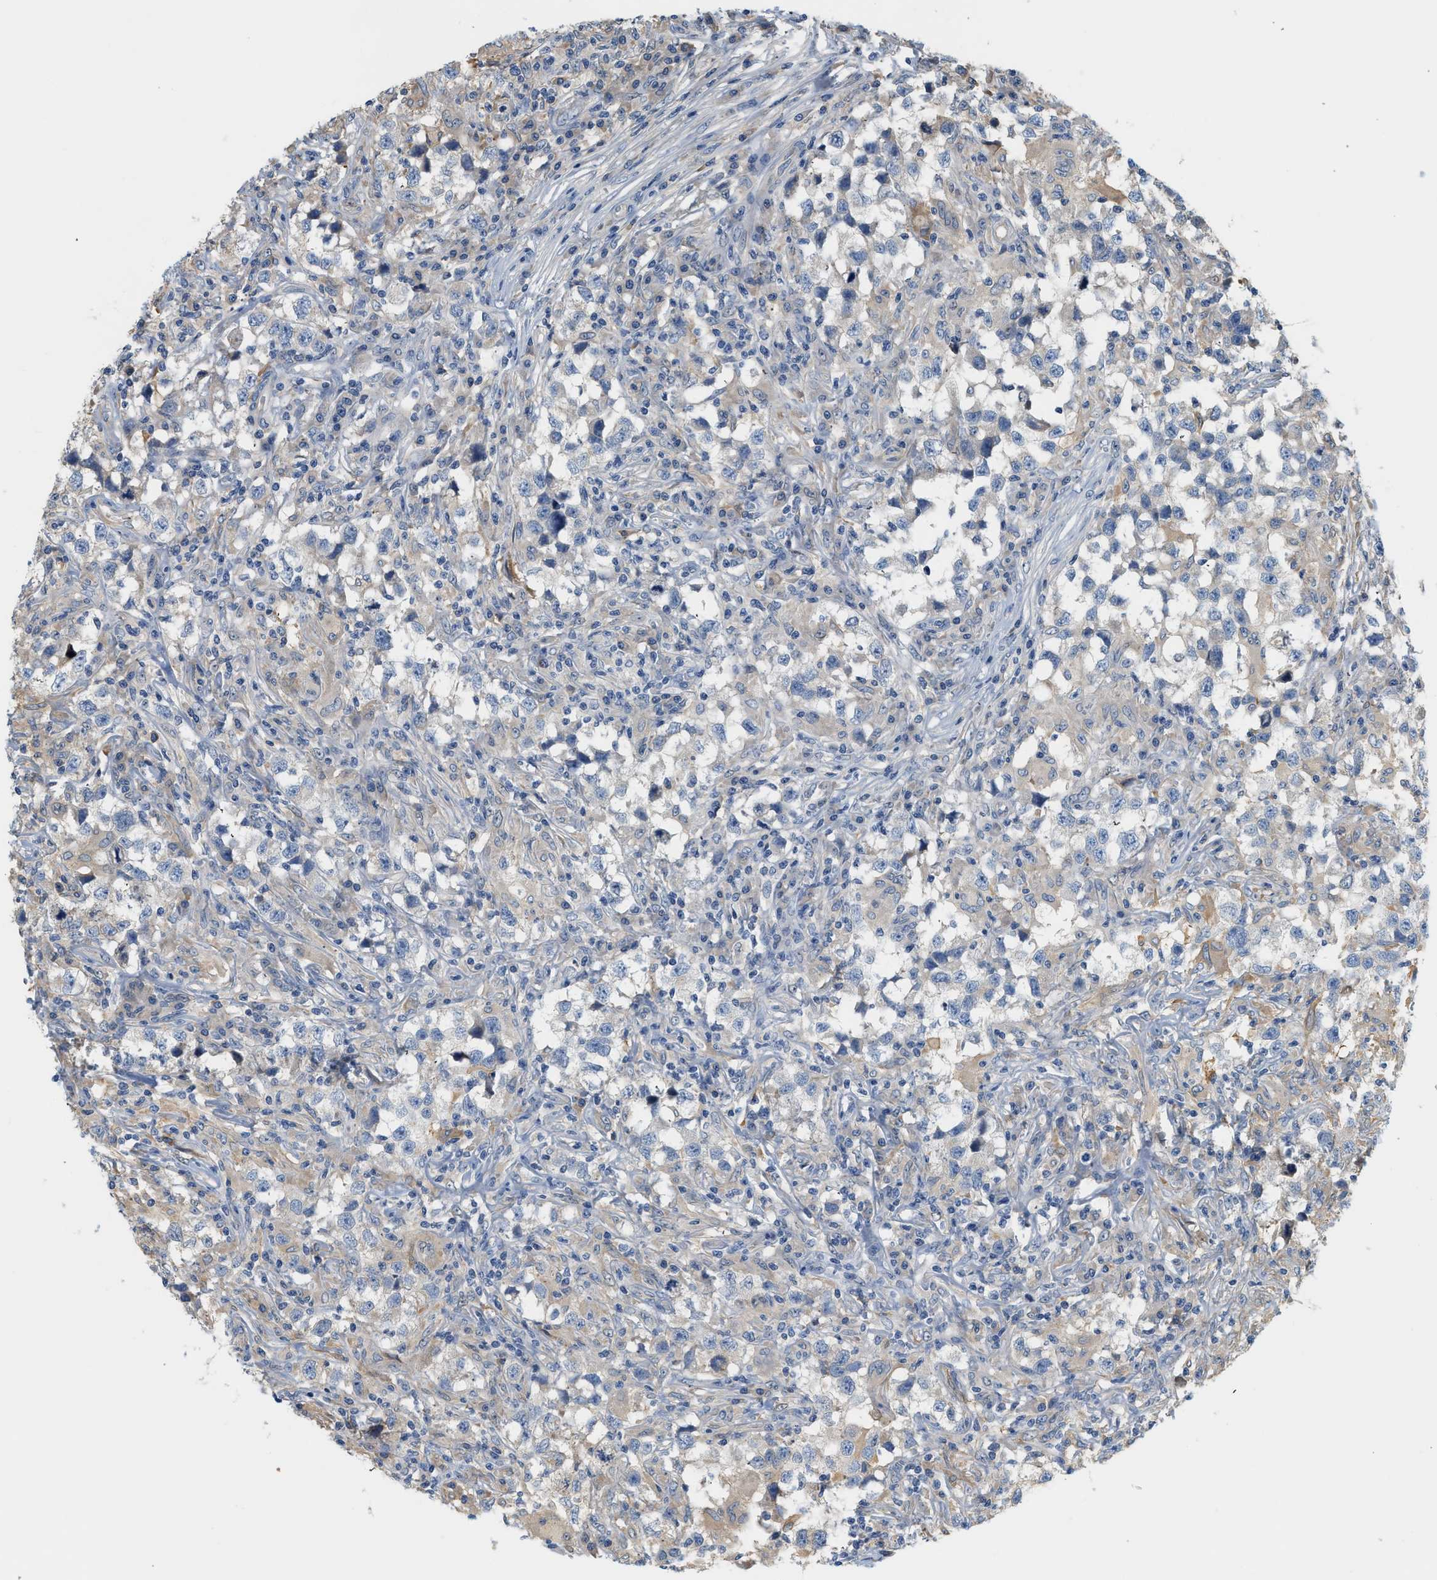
{"staining": {"intensity": "negative", "quantity": "none", "location": "none"}, "tissue": "testis cancer", "cell_type": "Tumor cells", "image_type": "cancer", "snomed": [{"axis": "morphology", "description": "Carcinoma, Embryonal, NOS"}, {"axis": "topography", "description": "Testis"}], "caption": "Immunohistochemistry of embryonal carcinoma (testis) displays no positivity in tumor cells.", "gene": "CTXN1", "patient": {"sex": "male", "age": 21}}